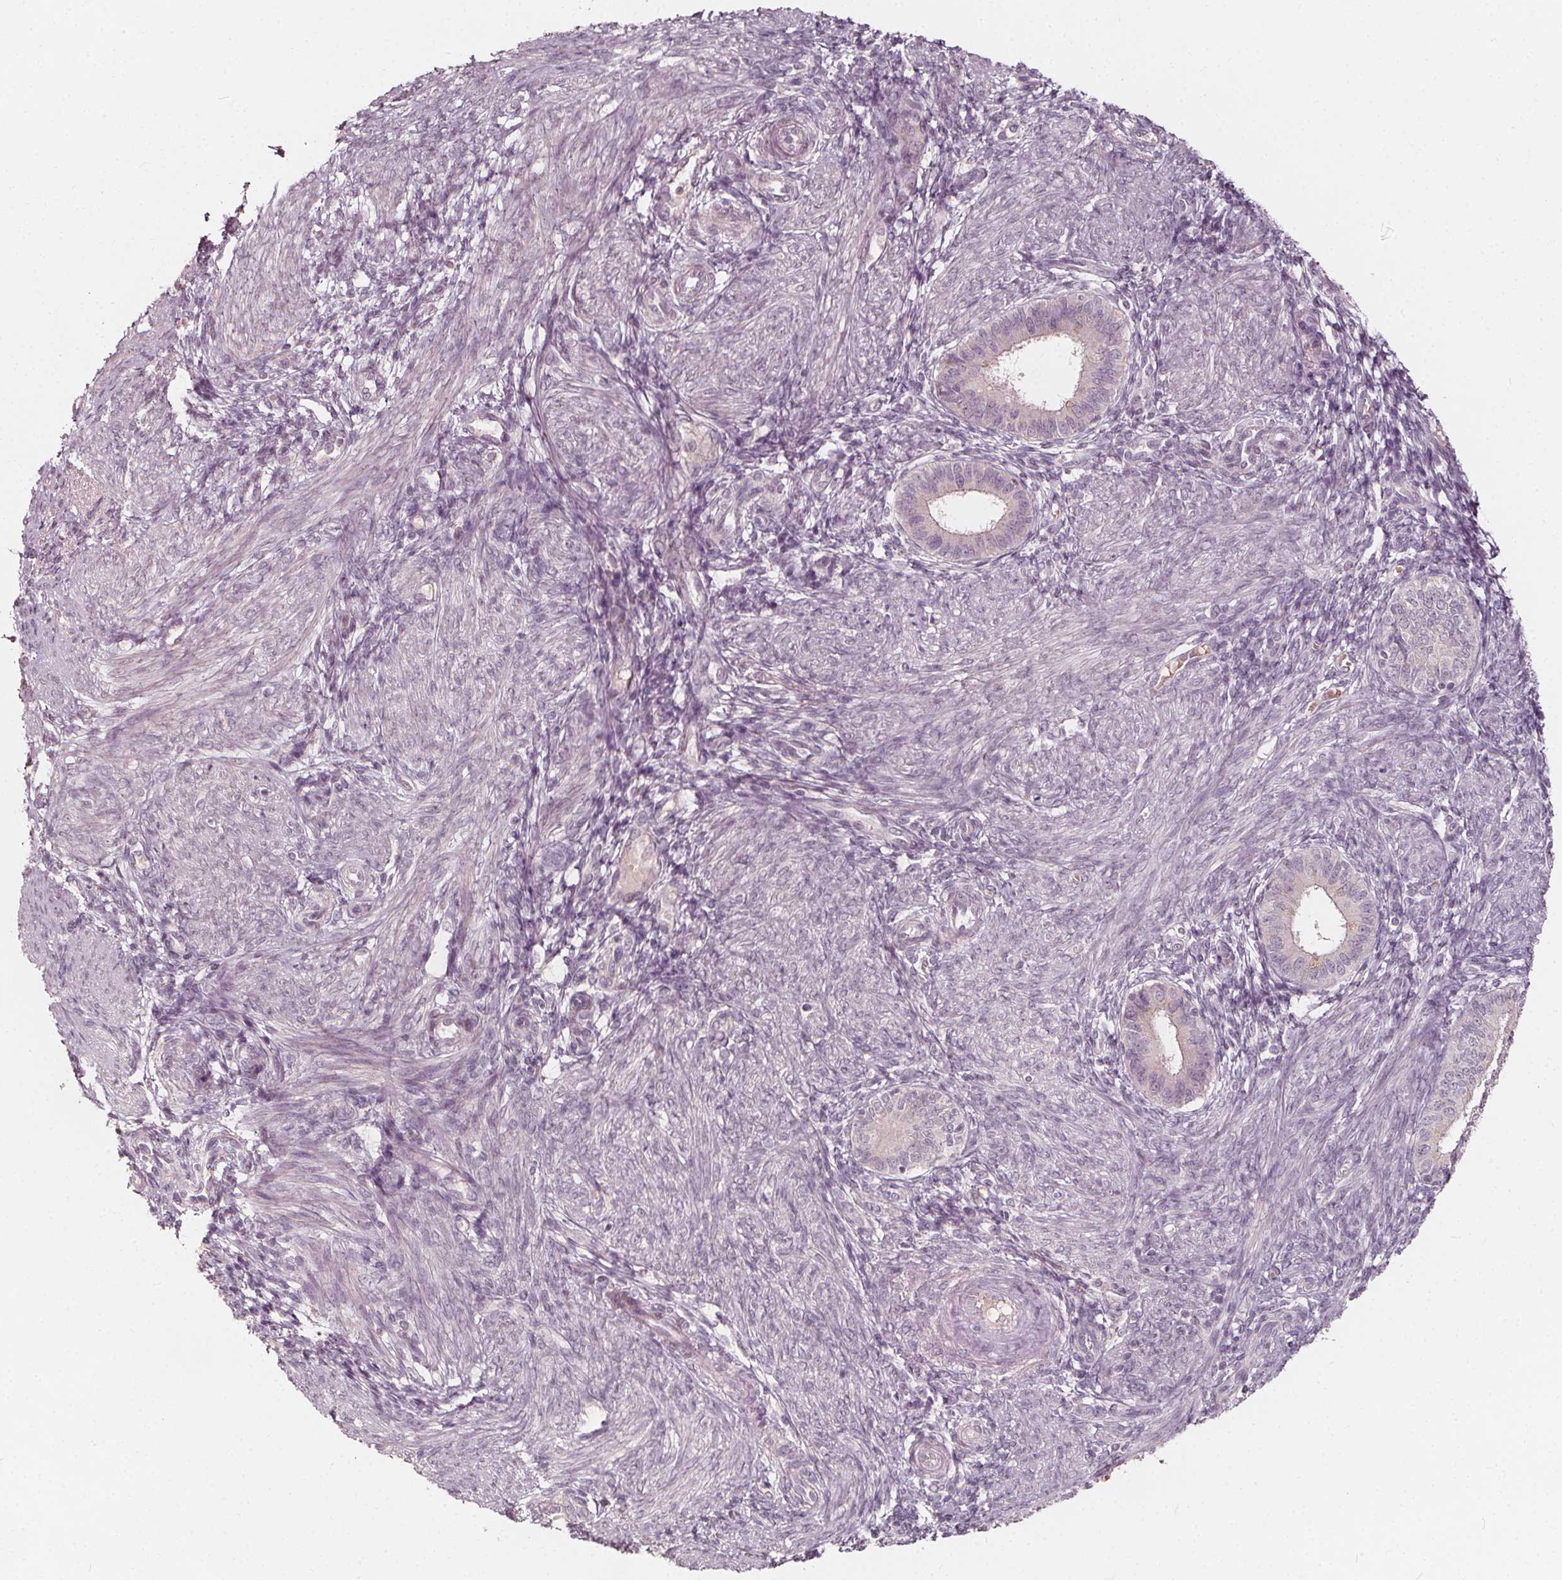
{"staining": {"intensity": "negative", "quantity": "none", "location": "none"}, "tissue": "endometrium", "cell_type": "Cells in endometrial stroma", "image_type": "normal", "snomed": [{"axis": "morphology", "description": "Normal tissue, NOS"}, {"axis": "topography", "description": "Endometrium"}], "caption": "Immunohistochemistry (IHC) of normal endometrium displays no staining in cells in endometrial stroma.", "gene": "NPC1L1", "patient": {"sex": "female", "age": 39}}